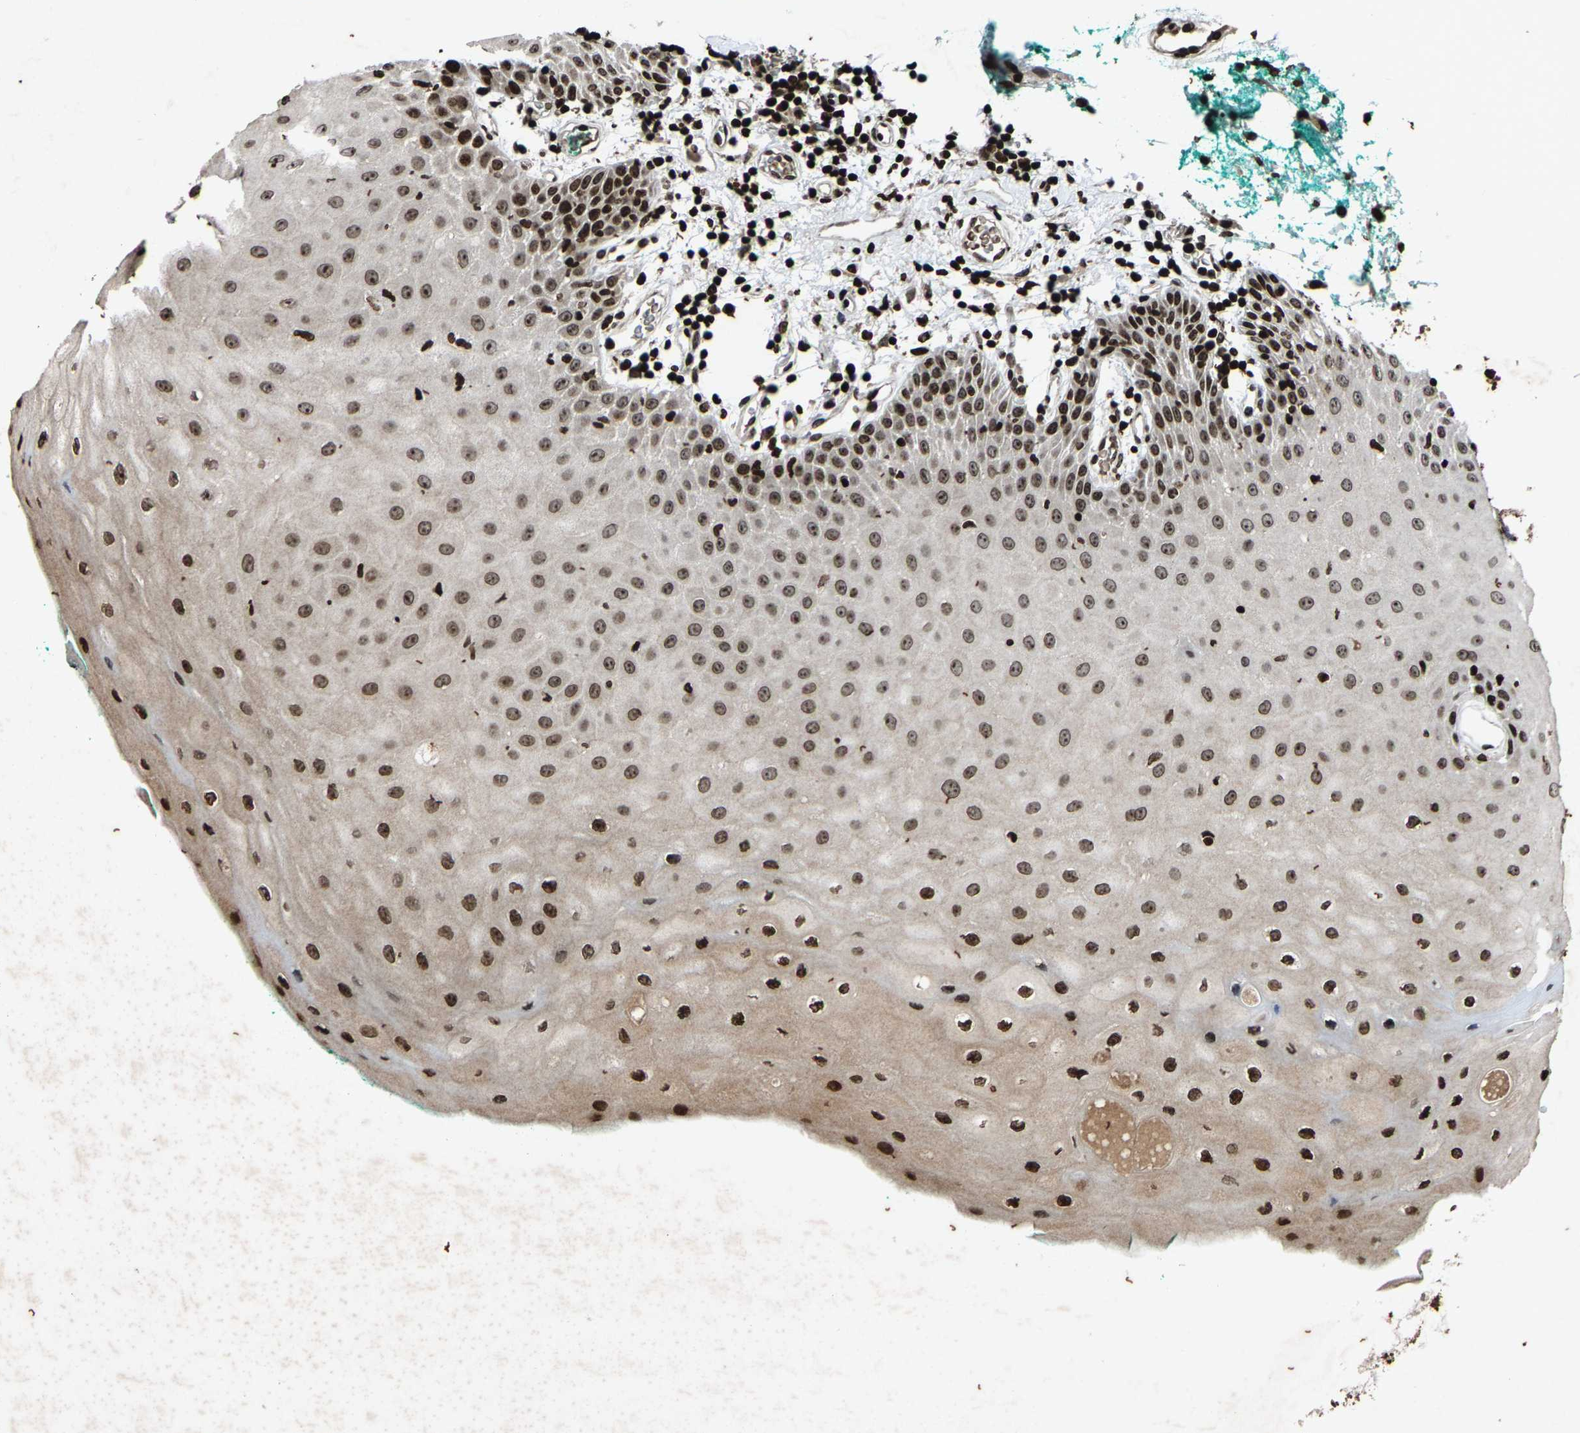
{"staining": {"intensity": "strong", "quantity": ">75%", "location": "nuclear"}, "tissue": "oral mucosa", "cell_type": "Squamous epithelial cells", "image_type": "normal", "snomed": [{"axis": "morphology", "description": "Normal tissue, NOS"}, {"axis": "morphology", "description": "Squamous cell carcinoma, NOS"}, {"axis": "topography", "description": "Oral tissue"}, {"axis": "topography", "description": "Salivary gland"}, {"axis": "topography", "description": "Head-Neck"}], "caption": "Protein staining by IHC shows strong nuclear staining in about >75% of squamous epithelial cells in benign oral mucosa. The protein of interest is shown in brown color, while the nuclei are stained blue.", "gene": "H4C1", "patient": {"sex": "female", "age": 62}}